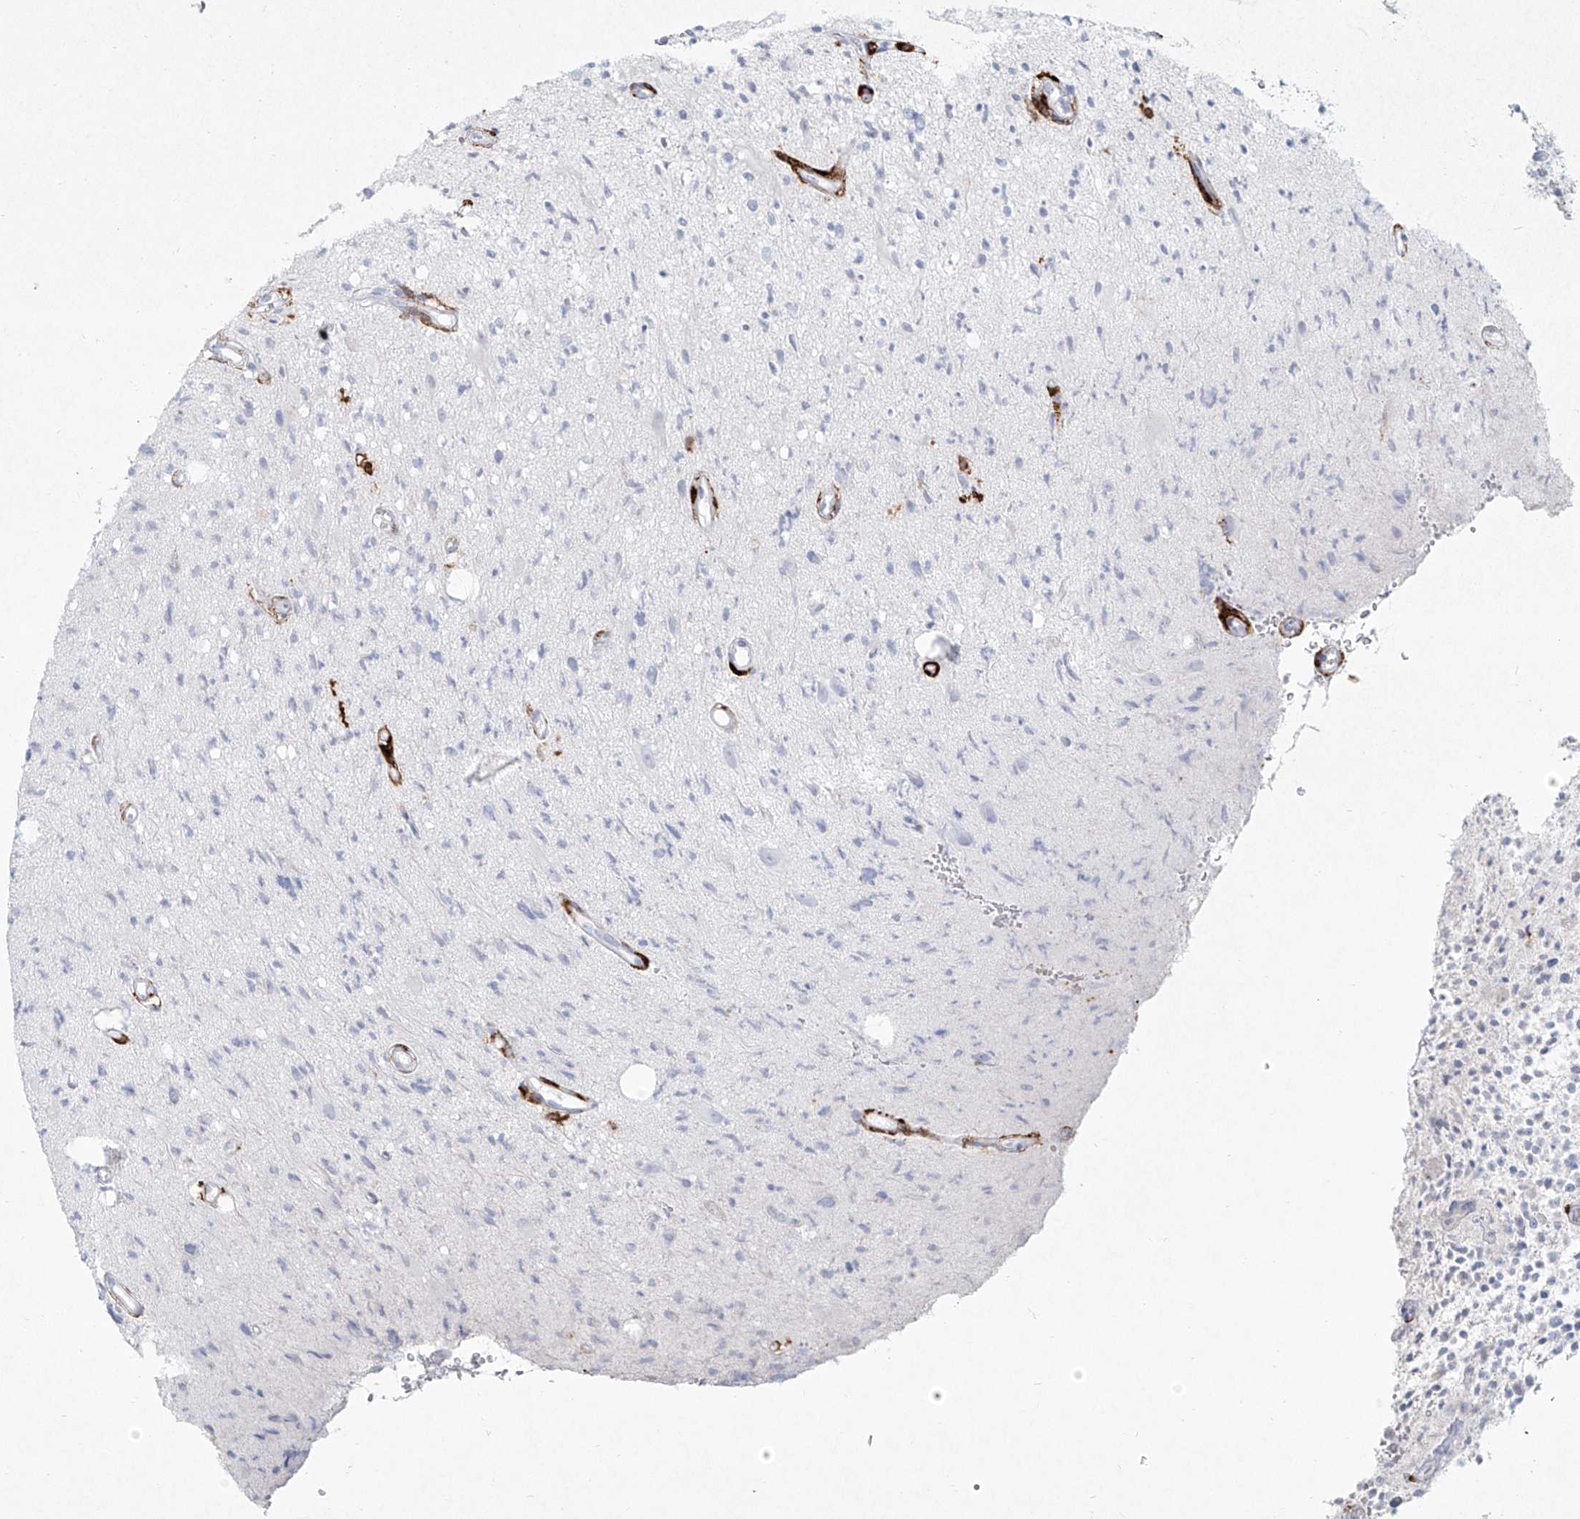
{"staining": {"intensity": "negative", "quantity": "none", "location": "none"}, "tissue": "glioma", "cell_type": "Tumor cells", "image_type": "cancer", "snomed": [{"axis": "morphology", "description": "Glioma, malignant, High grade"}, {"axis": "topography", "description": "Brain"}], "caption": "The immunohistochemistry histopathology image has no significant positivity in tumor cells of glioma tissue.", "gene": "CD209", "patient": {"sex": "male", "age": 48}}